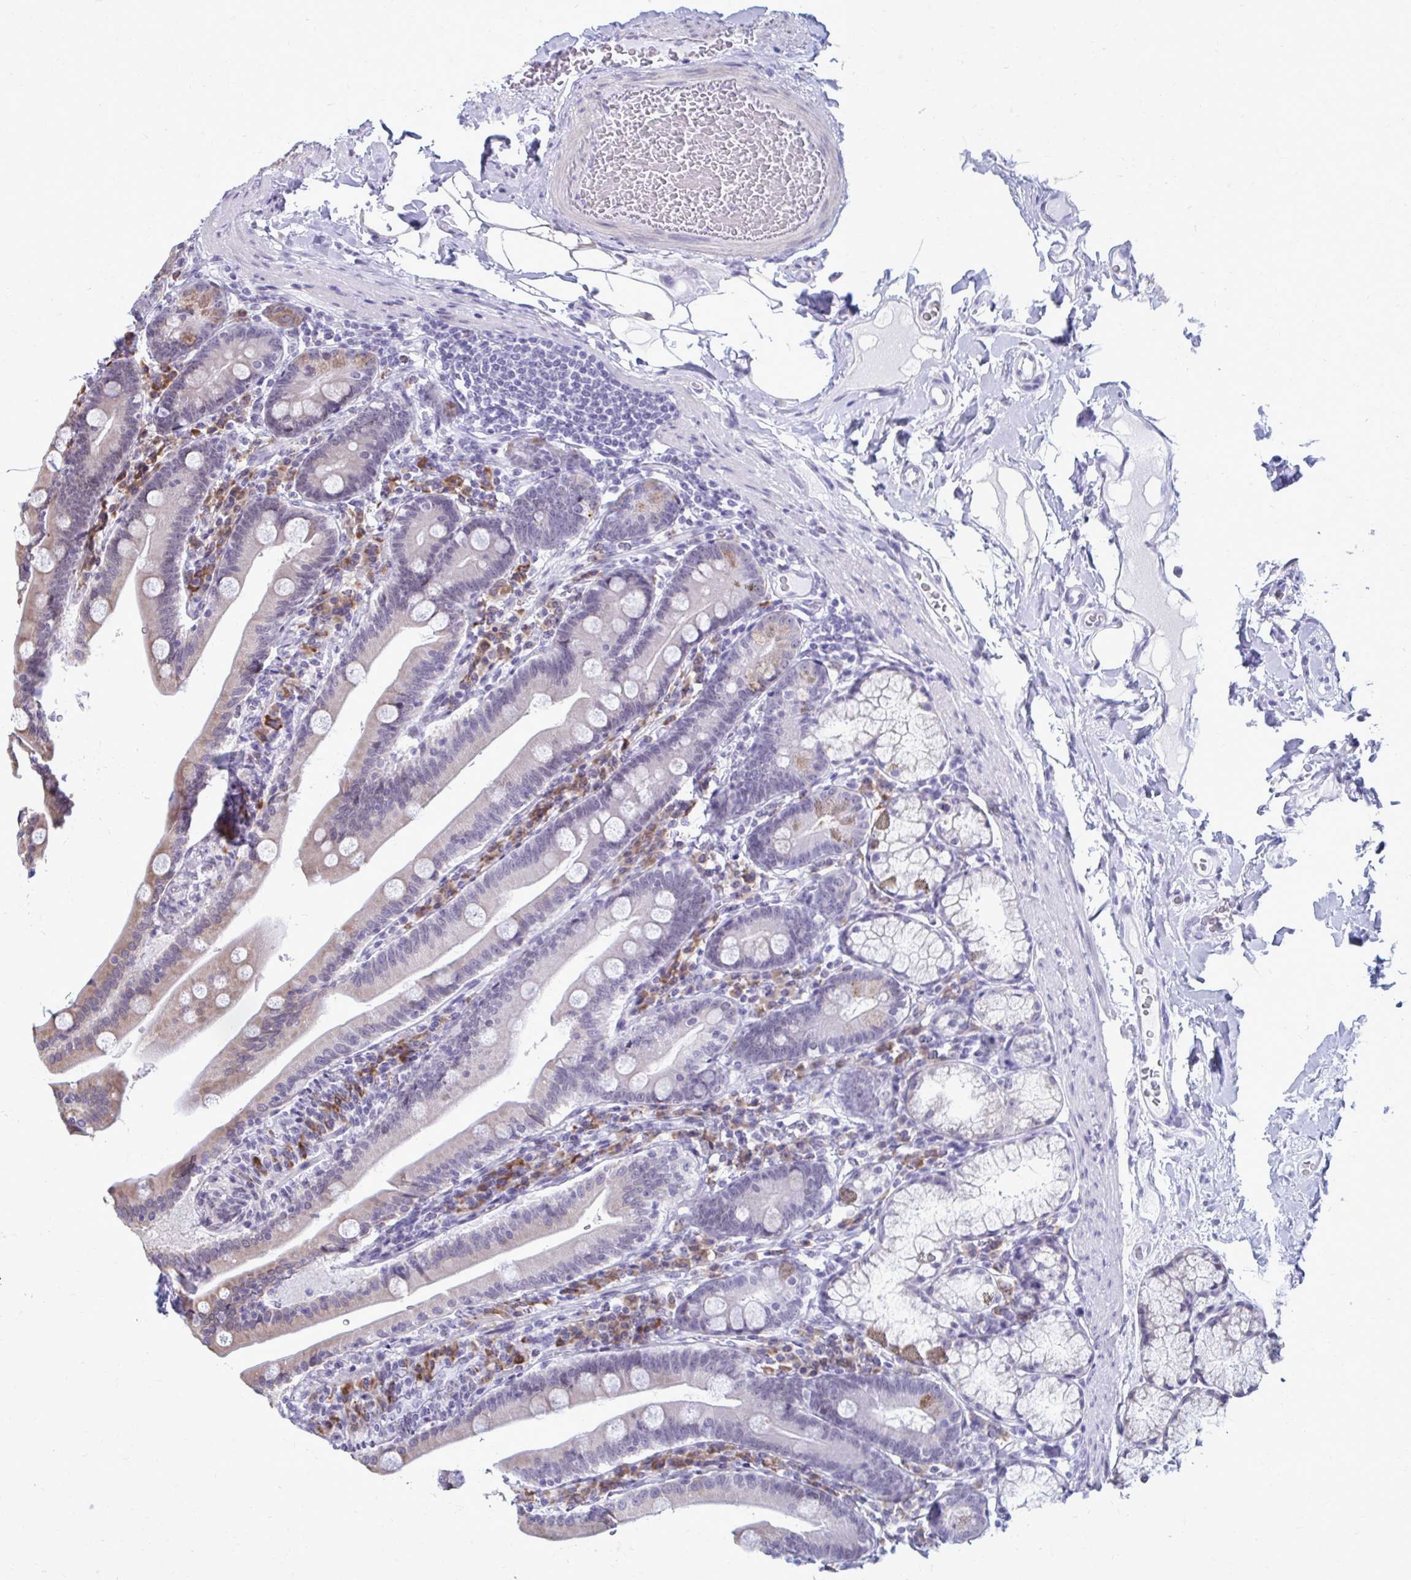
{"staining": {"intensity": "weak", "quantity": "<25%", "location": "cytoplasmic/membranous"}, "tissue": "duodenum", "cell_type": "Glandular cells", "image_type": "normal", "snomed": [{"axis": "morphology", "description": "Normal tissue, NOS"}, {"axis": "topography", "description": "Duodenum"}], "caption": "Immunohistochemistry (IHC) image of benign human duodenum stained for a protein (brown), which reveals no positivity in glandular cells.", "gene": "PROSER1", "patient": {"sex": "female", "age": 67}}